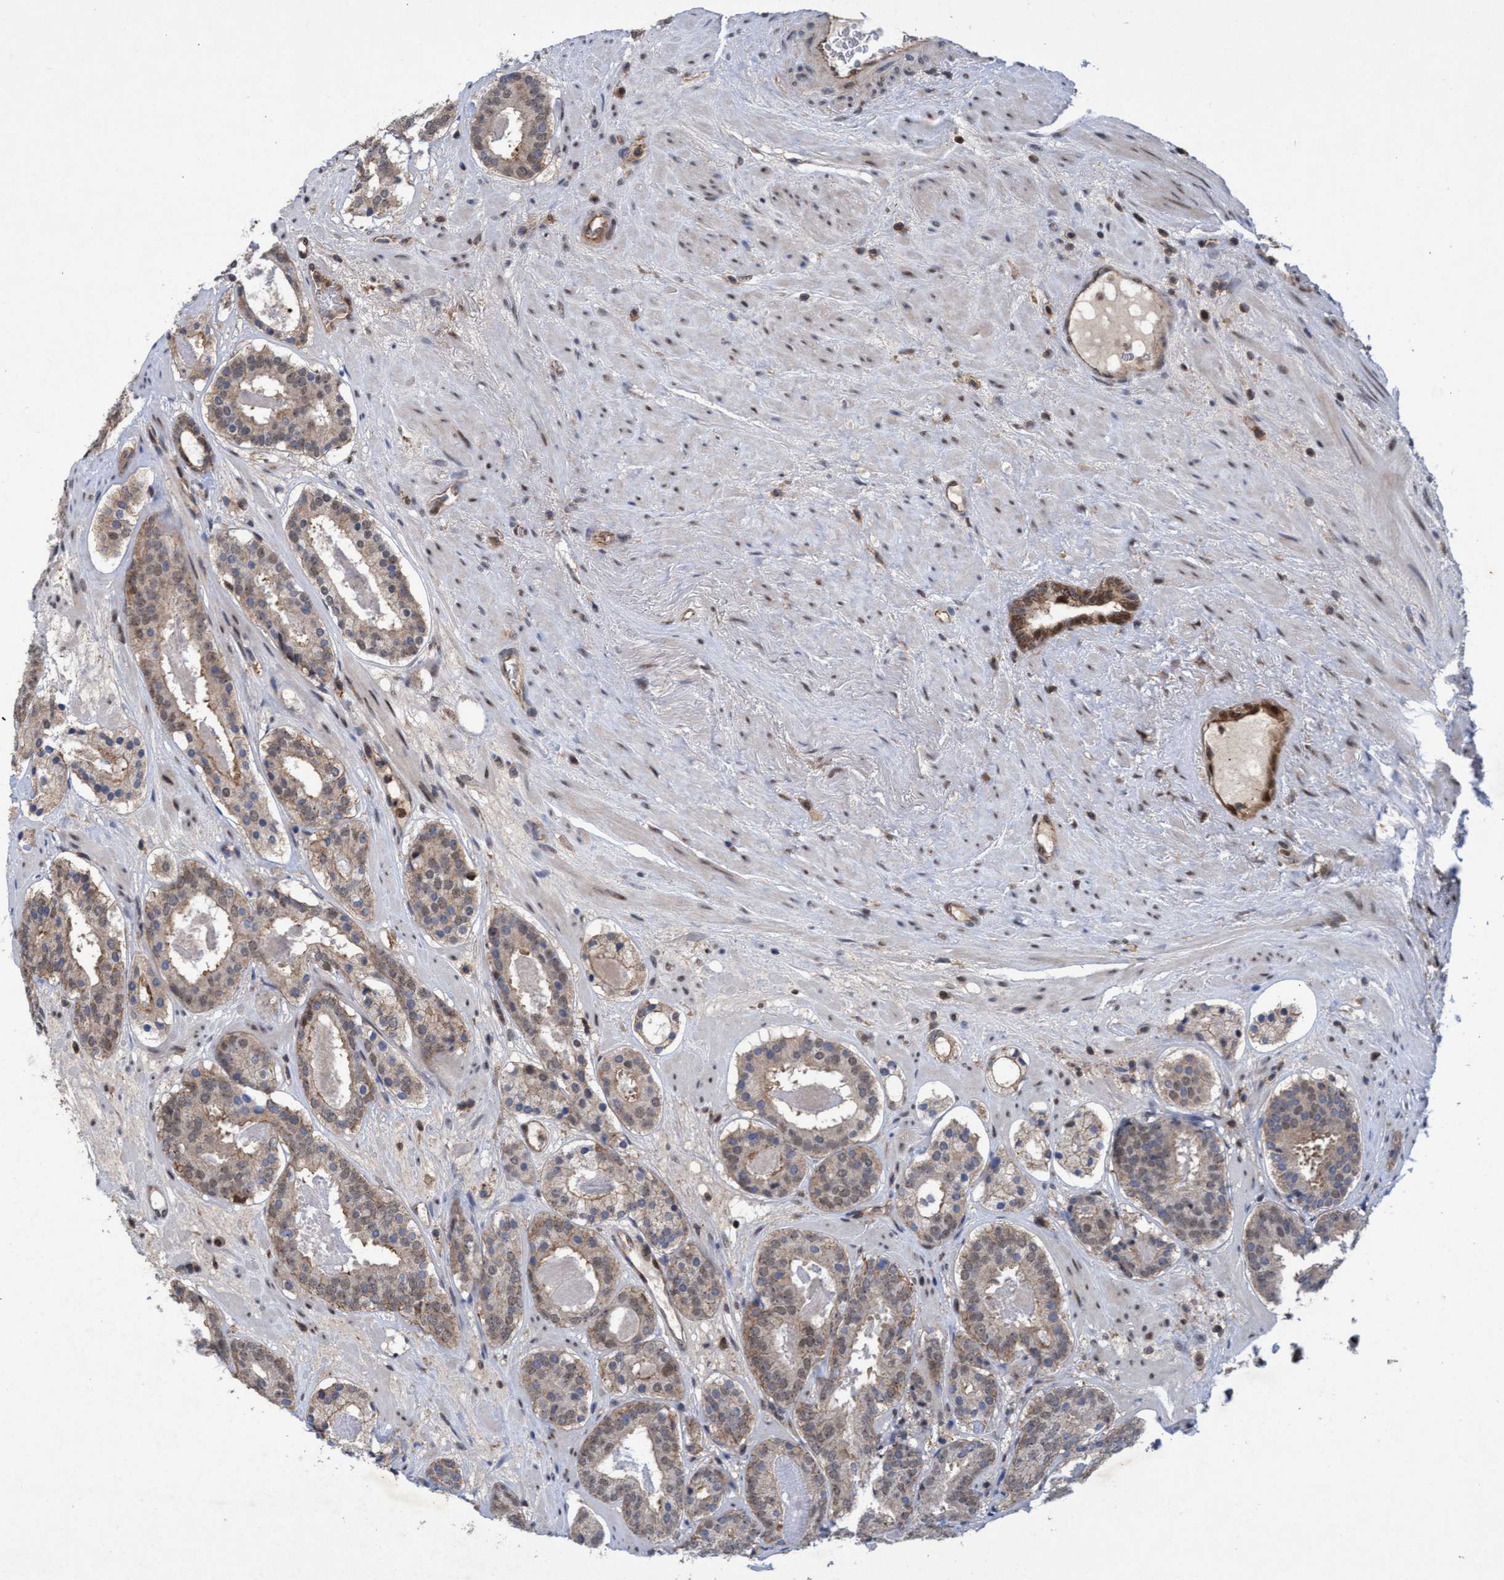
{"staining": {"intensity": "weak", "quantity": ">75%", "location": "cytoplasmic/membranous,nuclear"}, "tissue": "prostate cancer", "cell_type": "Tumor cells", "image_type": "cancer", "snomed": [{"axis": "morphology", "description": "Adenocarcinoma, Low grade"}, {"axis": "topography", "description": "Prostate"}], "caption": "Prostate cancer stained with a brown dye shows weak cytoplasmic/membranous and nuclear positive expression in approximately >75% of tumor cells.", "gene": "GTF2F1", "patient": {"sex": "male", "age": 69}}